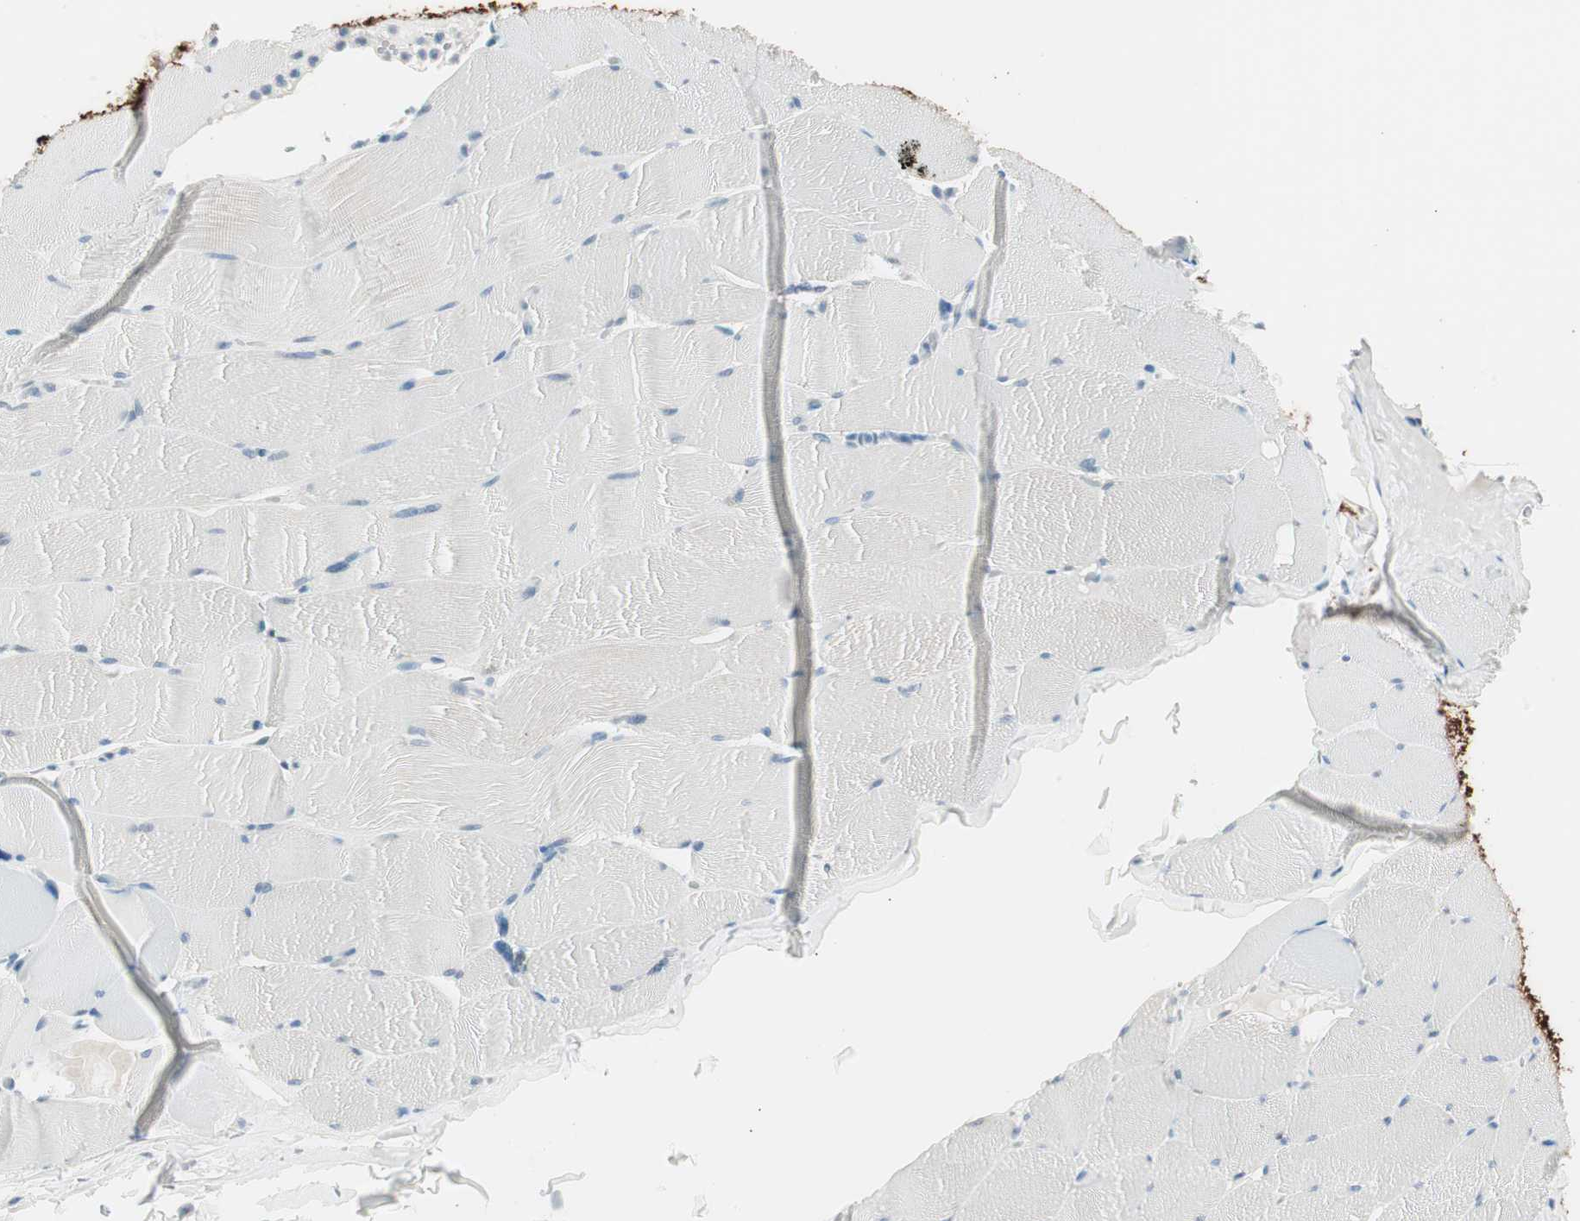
{"staining": {"intensity": "negative", "quantity": "none", "location": "none"}, "tissue": "skeletal muscle", "cell_type": "Myocytes", "image_type": "normal", "snomed": [{"axis": "morphology", "description": "Normal tissue, NOS"}, {"axis": "topography", "description": "Skeletal muscle"}], "caption": "Immunohistochemistry (IHC) of unremarkable human skeletal muscle demonstrates no expression in myocytes.", "gene": "GNAO1", "patient": {"sex": "male", "age": 62}}